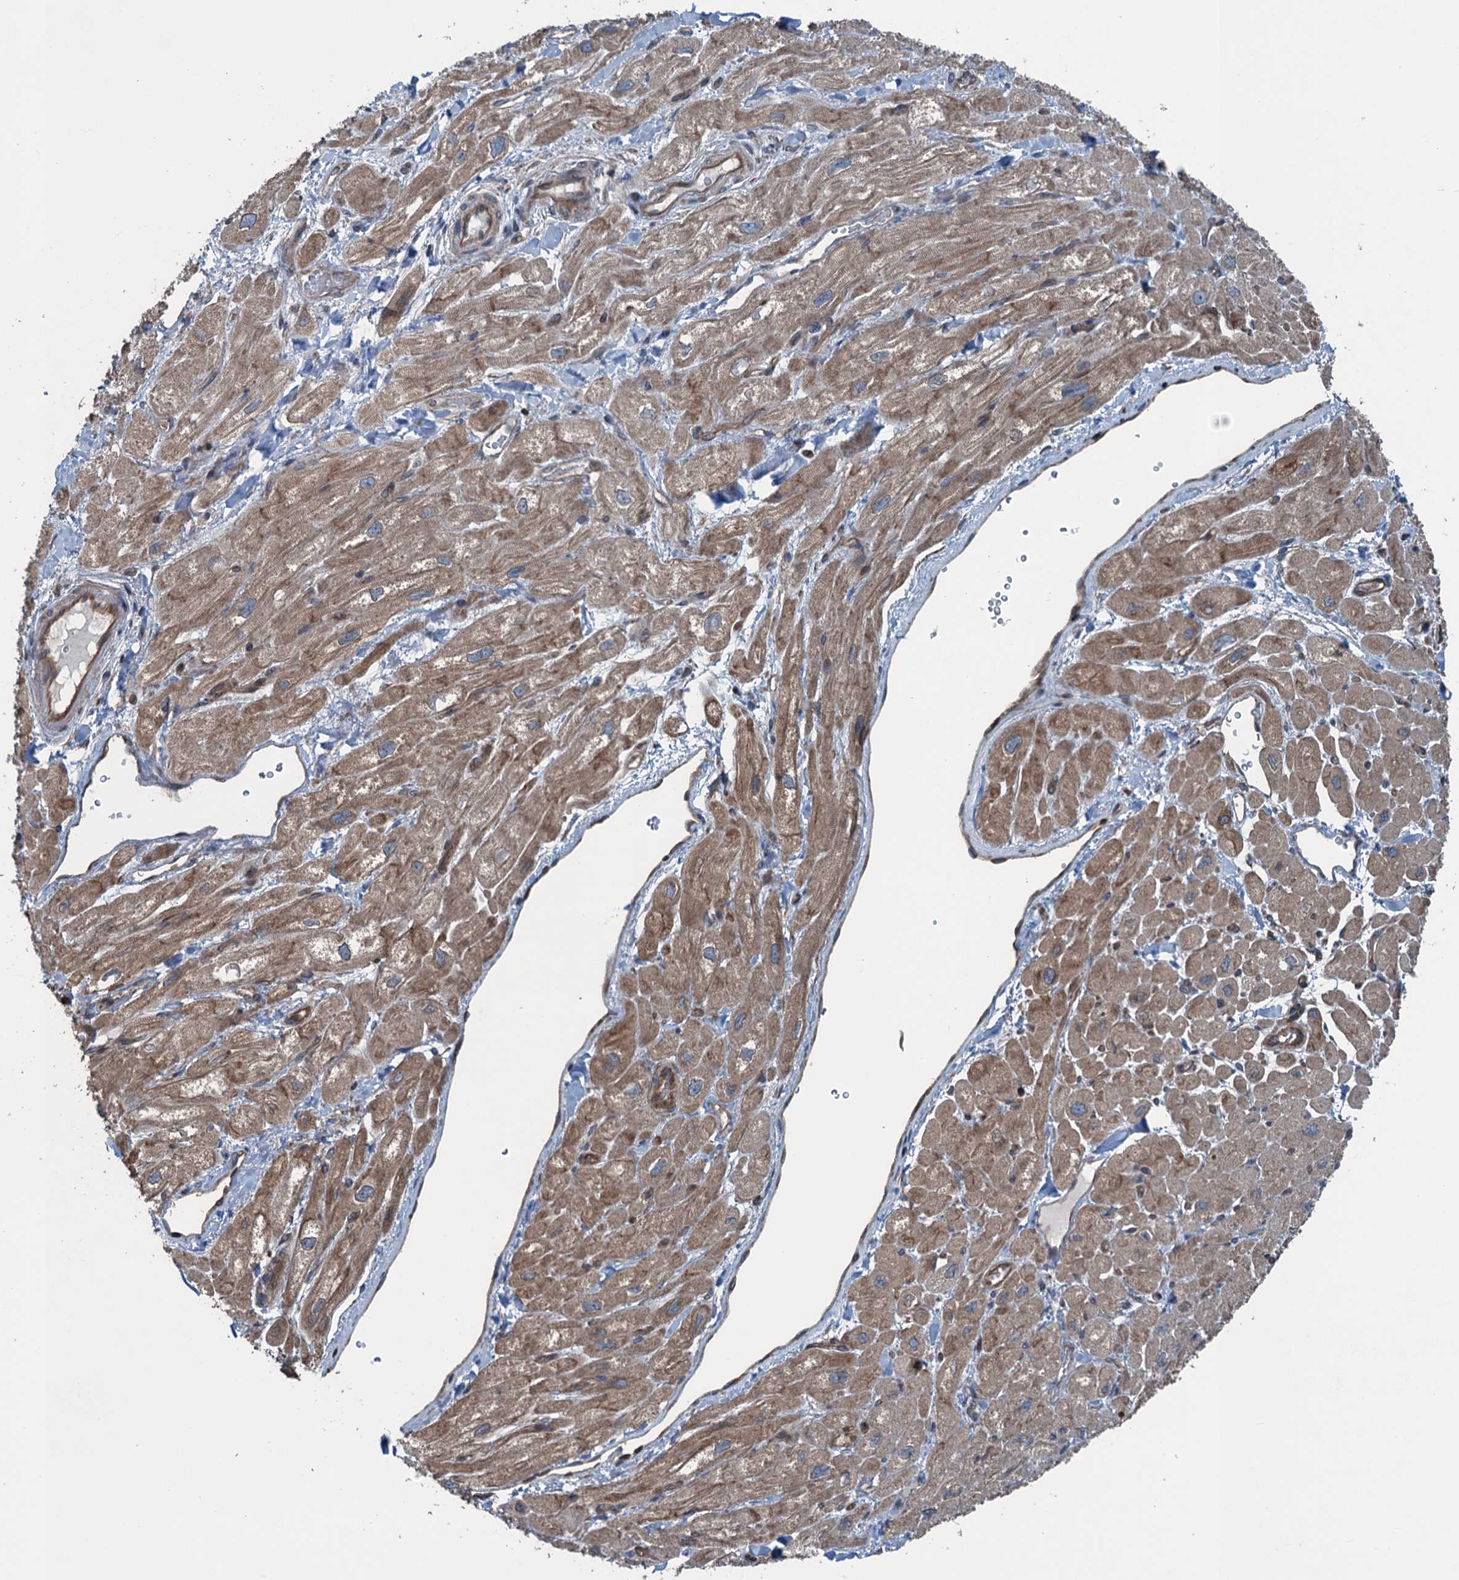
{"staining": {"intensity": "moderate", "quantity": "25%-75%", "location": "cytoplasmic/membranous"}, "tissue": "heart muscle", "cell_type": "Cardiomyocytes", "image_type": "normal", "snomed": [{"axis": "morphology", "description": "Normal tissue, NOS"}, {"axis": "topography", "description": "Heart"}], "caption": "Immunohistochemical staining of unremarkable human heart muscle shows medium levels of moderate cytoplasmic/membranous staining in approximately 25%-75% of cardiomyocytes.", "gene": "TRAPPC8", "patient": {"sex": "male", "age": 65}}